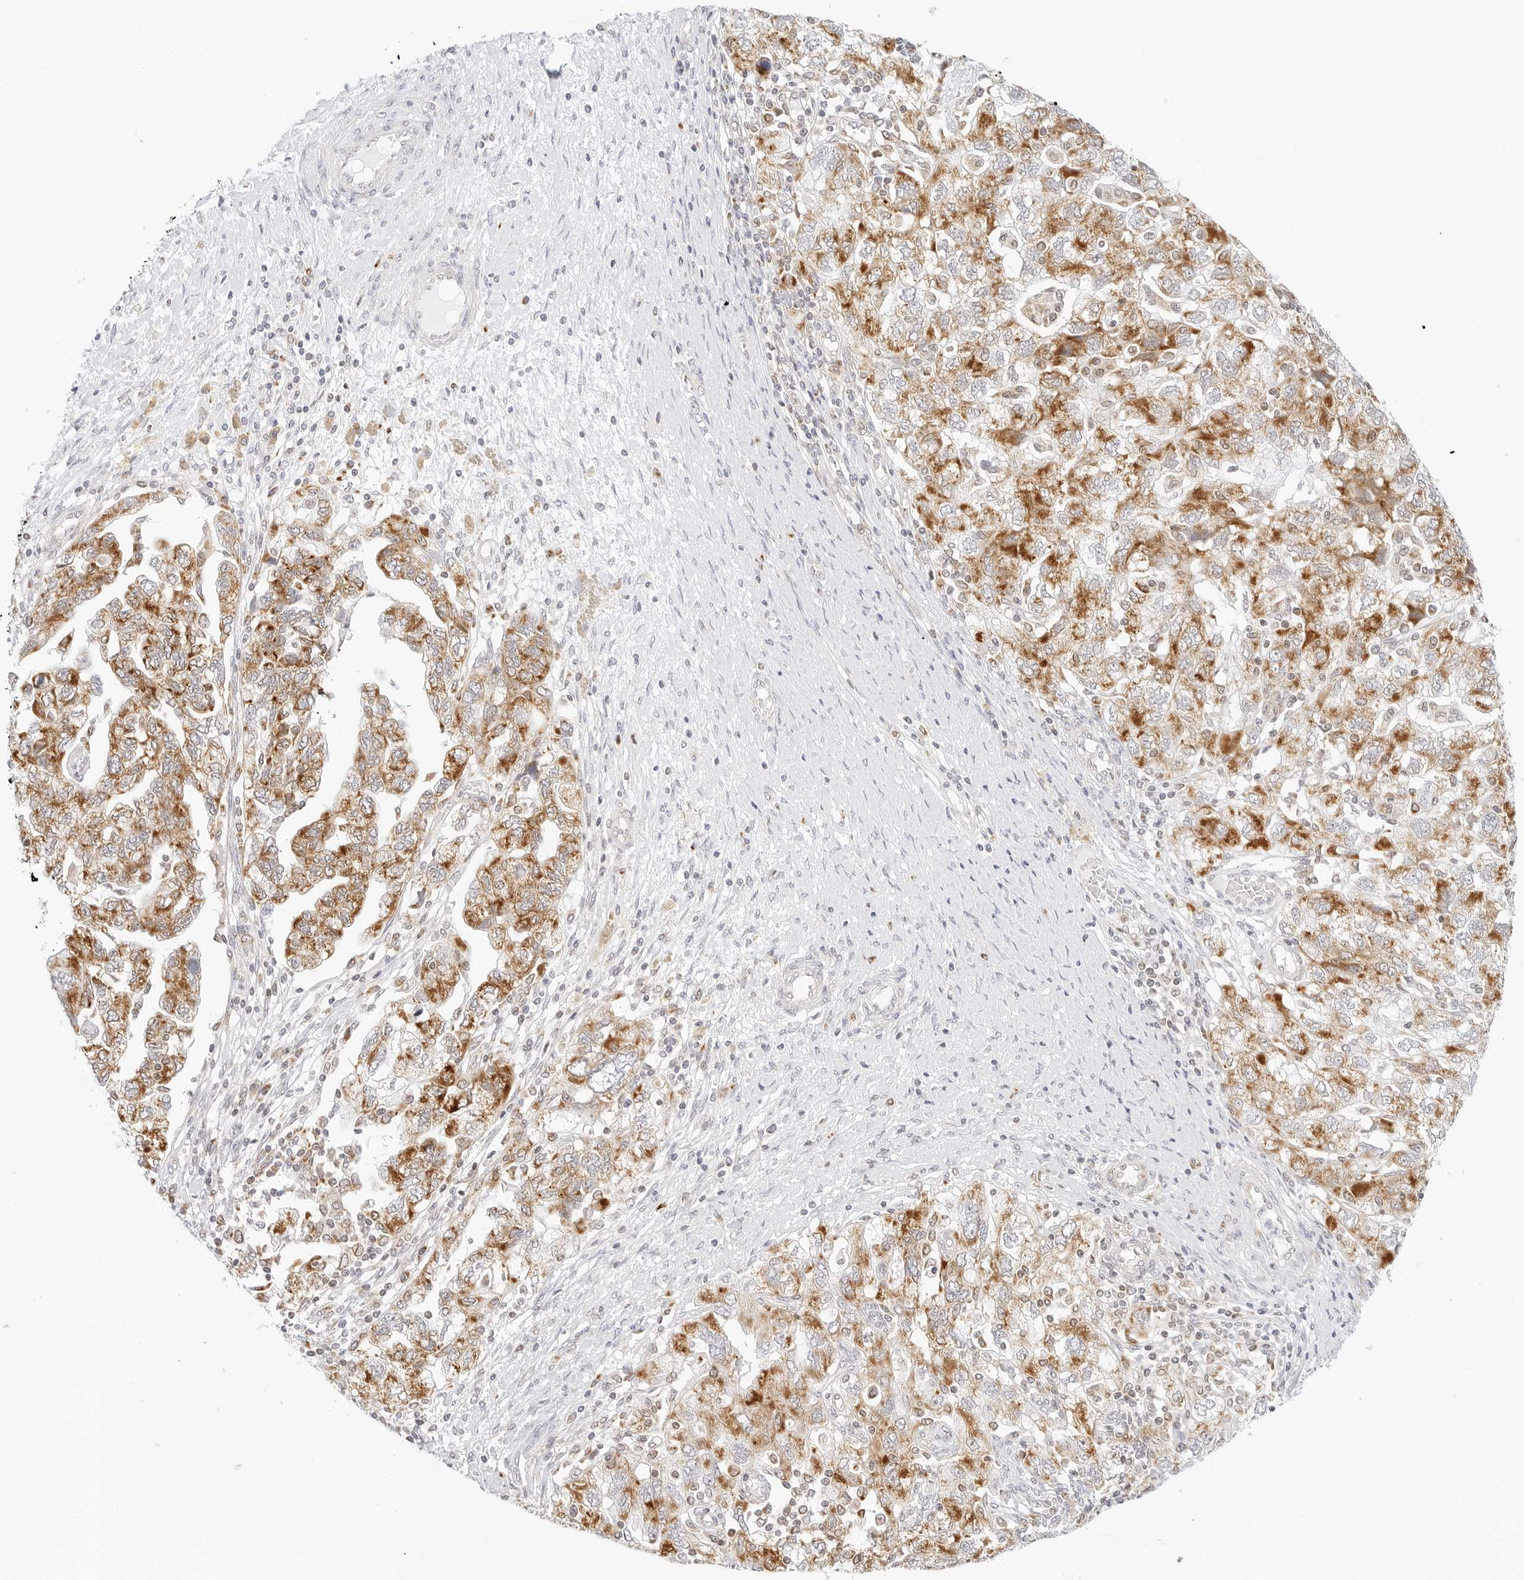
{"staining": {"intensity": "strong", "quantity": ">75%", "location": "cytoplasmic/membranous"}, "tissue": "ovarian cancer", "cell_type": "Tumor cells", "image_type": "cancer", "snomed": [{"axis": "morphology", "description": "Carcinoma, NOS"}, {"axis": "morphology", "description": "Cystadenocarcinoma, serous, NOS"}, {"axis": "topography", "description": "Ovary"}], "caption": "Ovarian cancer was stained to show a protein in brown. There is high levels of strong cytoplasmic/membranous positivity in about >75% of tumor cells. Immunohistochemistry (ihc) stains the protein in brown and the nuclei are stained blue.", "gene": "FH", "patient": {"sex": "female", "age": 69}}